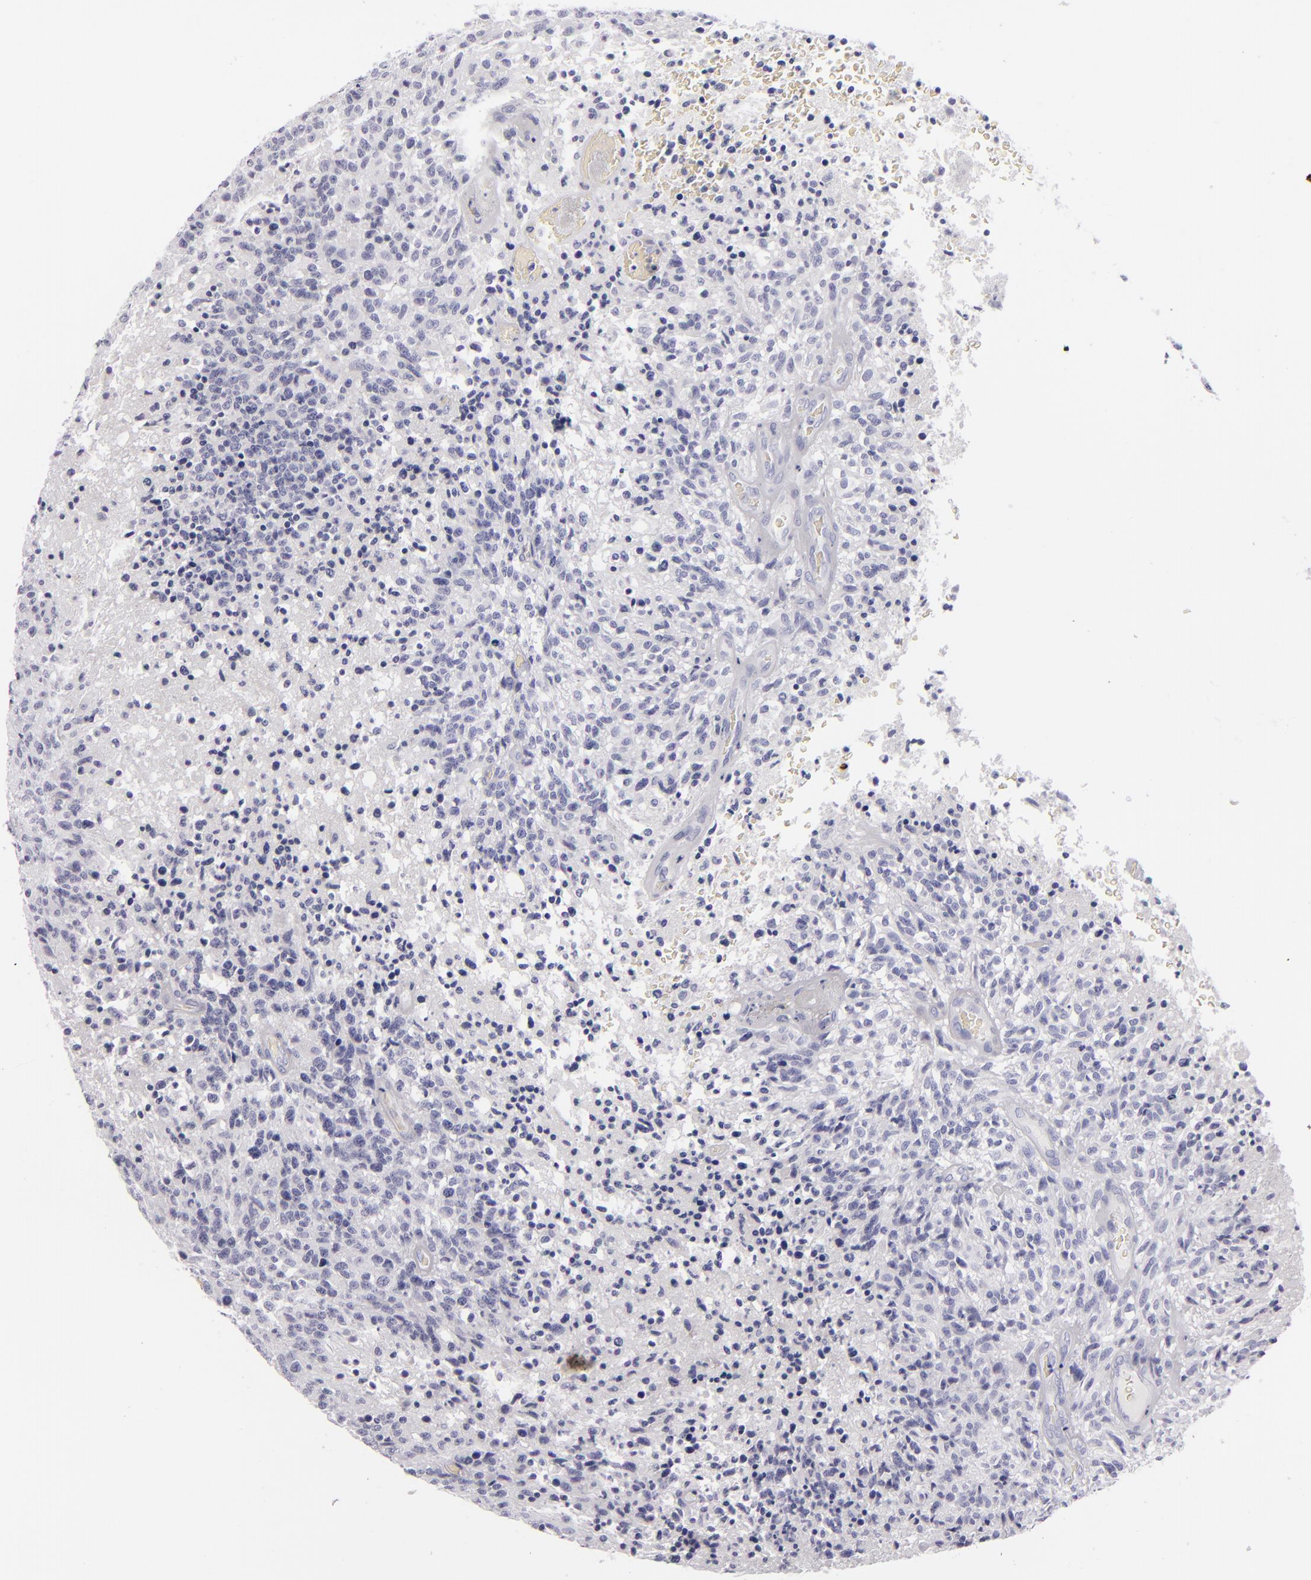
{"staining": {"intensity": "negative", "quantity": "none", "location": "none"}, "tissue": "glioma", "cell_type": "Tumor cells", "image_type": "cancer", "snomed": [{"axis": "morphology", "description": "Glioma, malignant, High grade"}, {"axis": "topography", "description": "Brain"}], "caption": "Tumor cells show no significant protein positivity in glioma.", "gene": "CD2", "patient": {"sex": "male", "age": 36}}